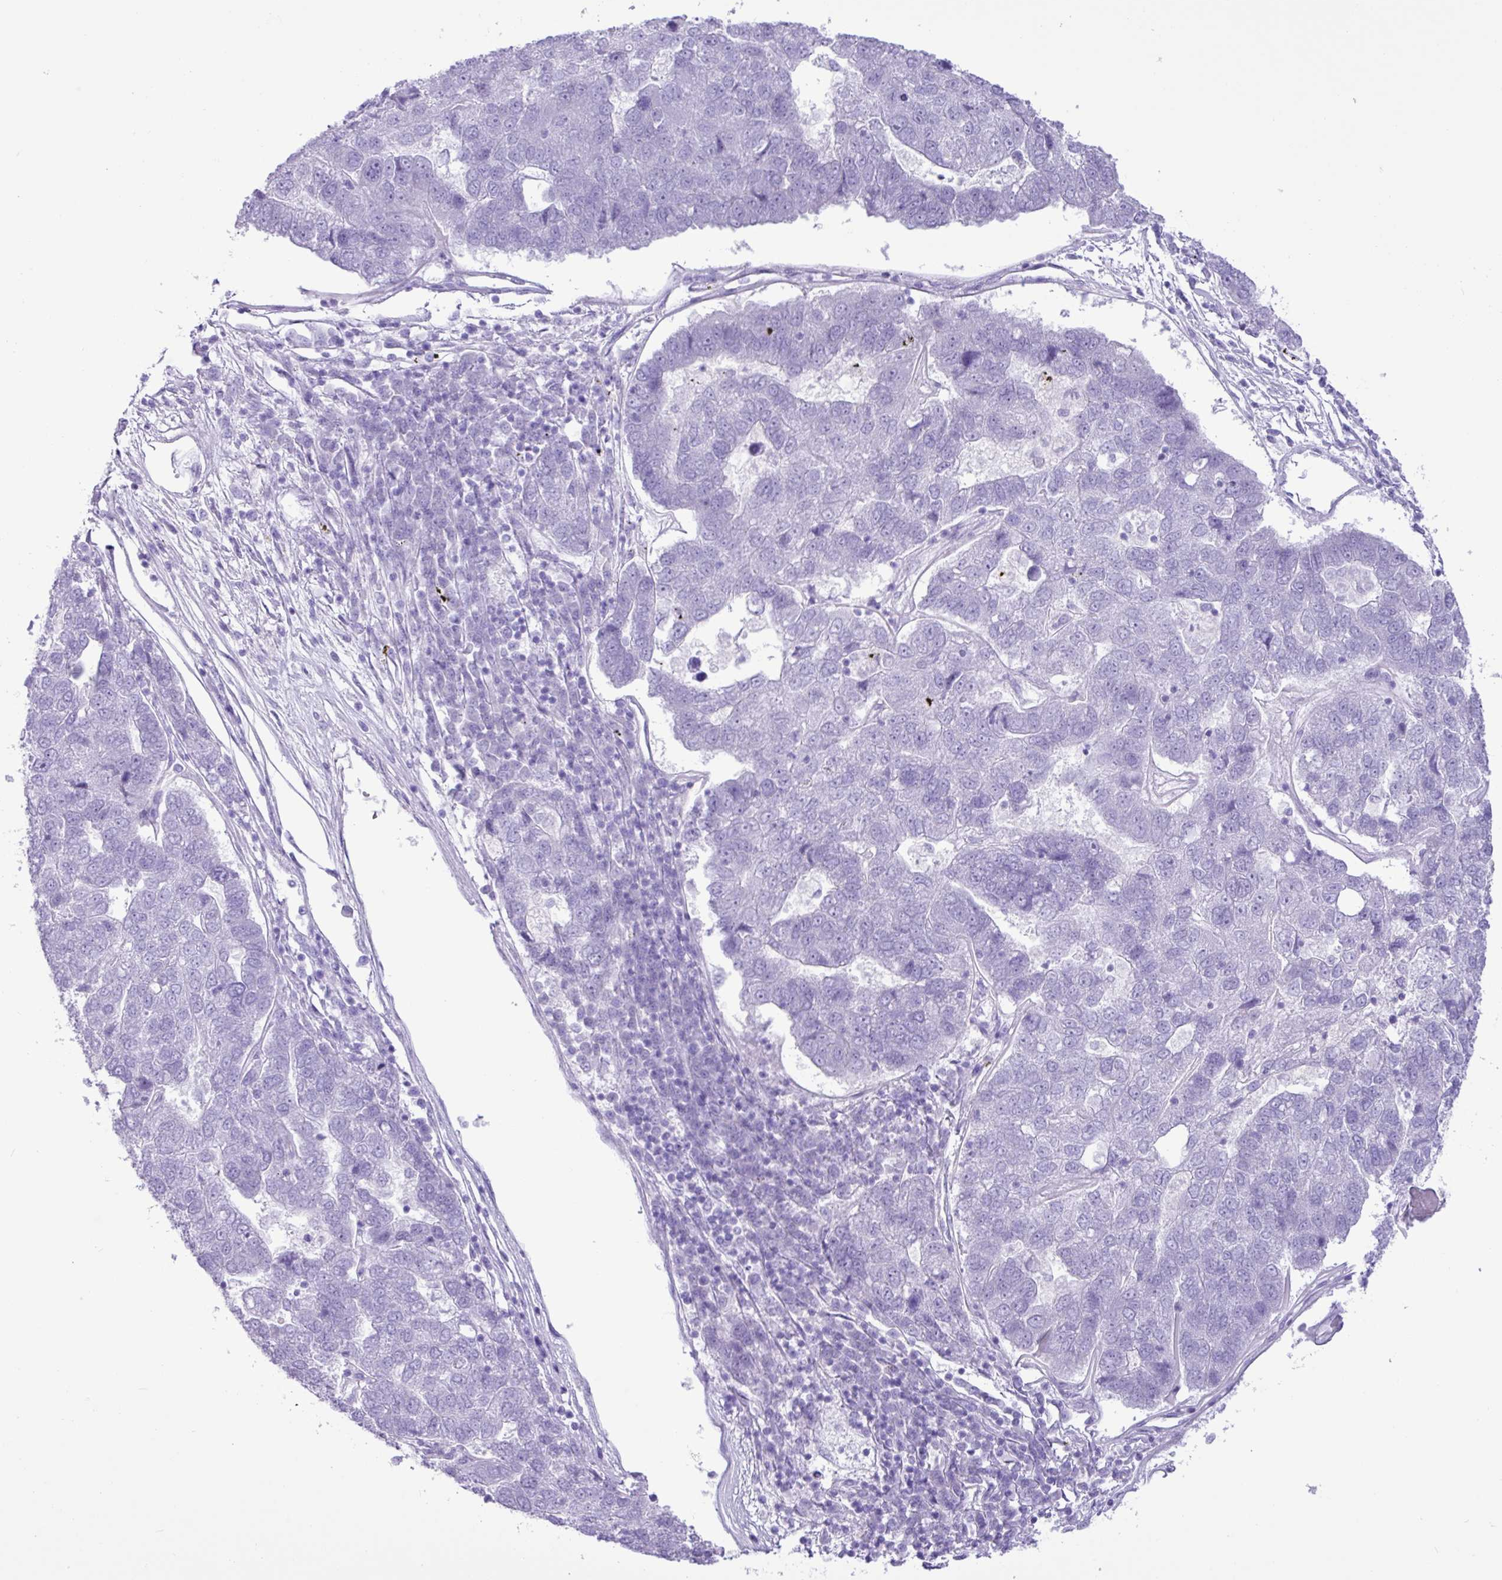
{"staining": {"intensity": "negative", "quantity": "none", "location": "none"}, "tissue": "pancreatic cancer", "cell_type": "Tumor cells", "image_type": "cancer", "snomed": [{"axis": "morphology", "description": "Adenocarcinoma, NOS"}, {"axis": "topography", "description": "Pancreas"}], "caption": "IHC photomicrograph of neoplastic tissue: adenocarcinoma (pancreatic) stained with DAB reveals no significant protein staining in tumor cells.", "gene": "CKMT2", "patient": {"sex": "female", "age": 61}}